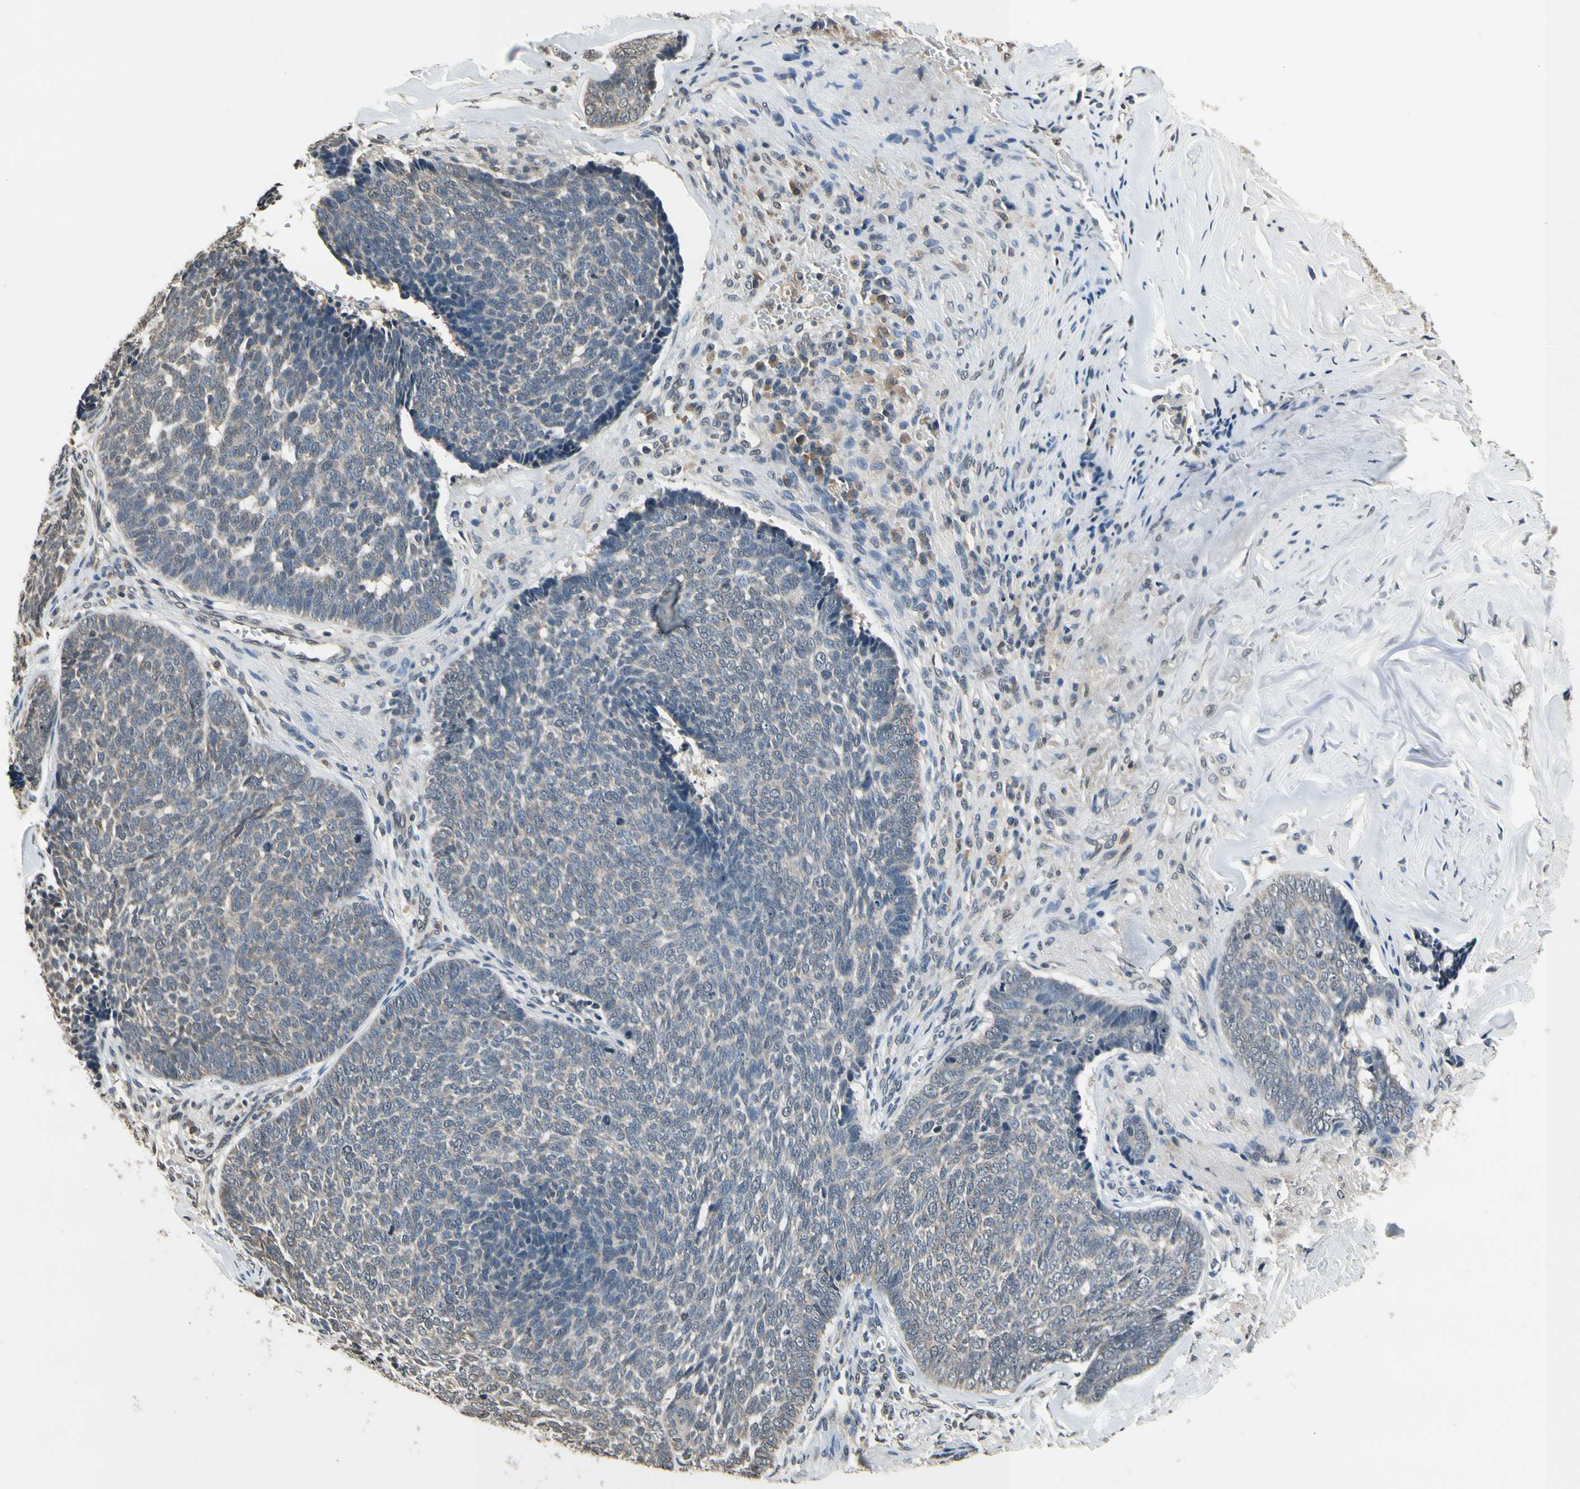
{"staining": {"intensity": "weak", "quantity": ">75%", "location": "cytoplasmic/membranous"}, "tissue": "skin cancer", "cell_type": "Tumor cells", "image_type": "cancer", "snomed": [{"axis": "morphology", "description": "Basal cell carcinoma"}, {"axis": "topography", "description": "Skin"}], "caption": "Immunohistochemistry staining of skin cancer (basal cell carcinoma), which exhibits low levels of weak cytoplasmic/membranous positivity in about >75% of tumor cells indicating weak cytoplasmic/membranous protein positivity. The staining was performed using DAB (brown) for protein detection and nuclei were counterstained in hematoxylin (blue).", "gene": "GCLC", "patient": {"sex": "male", "age": 84}}